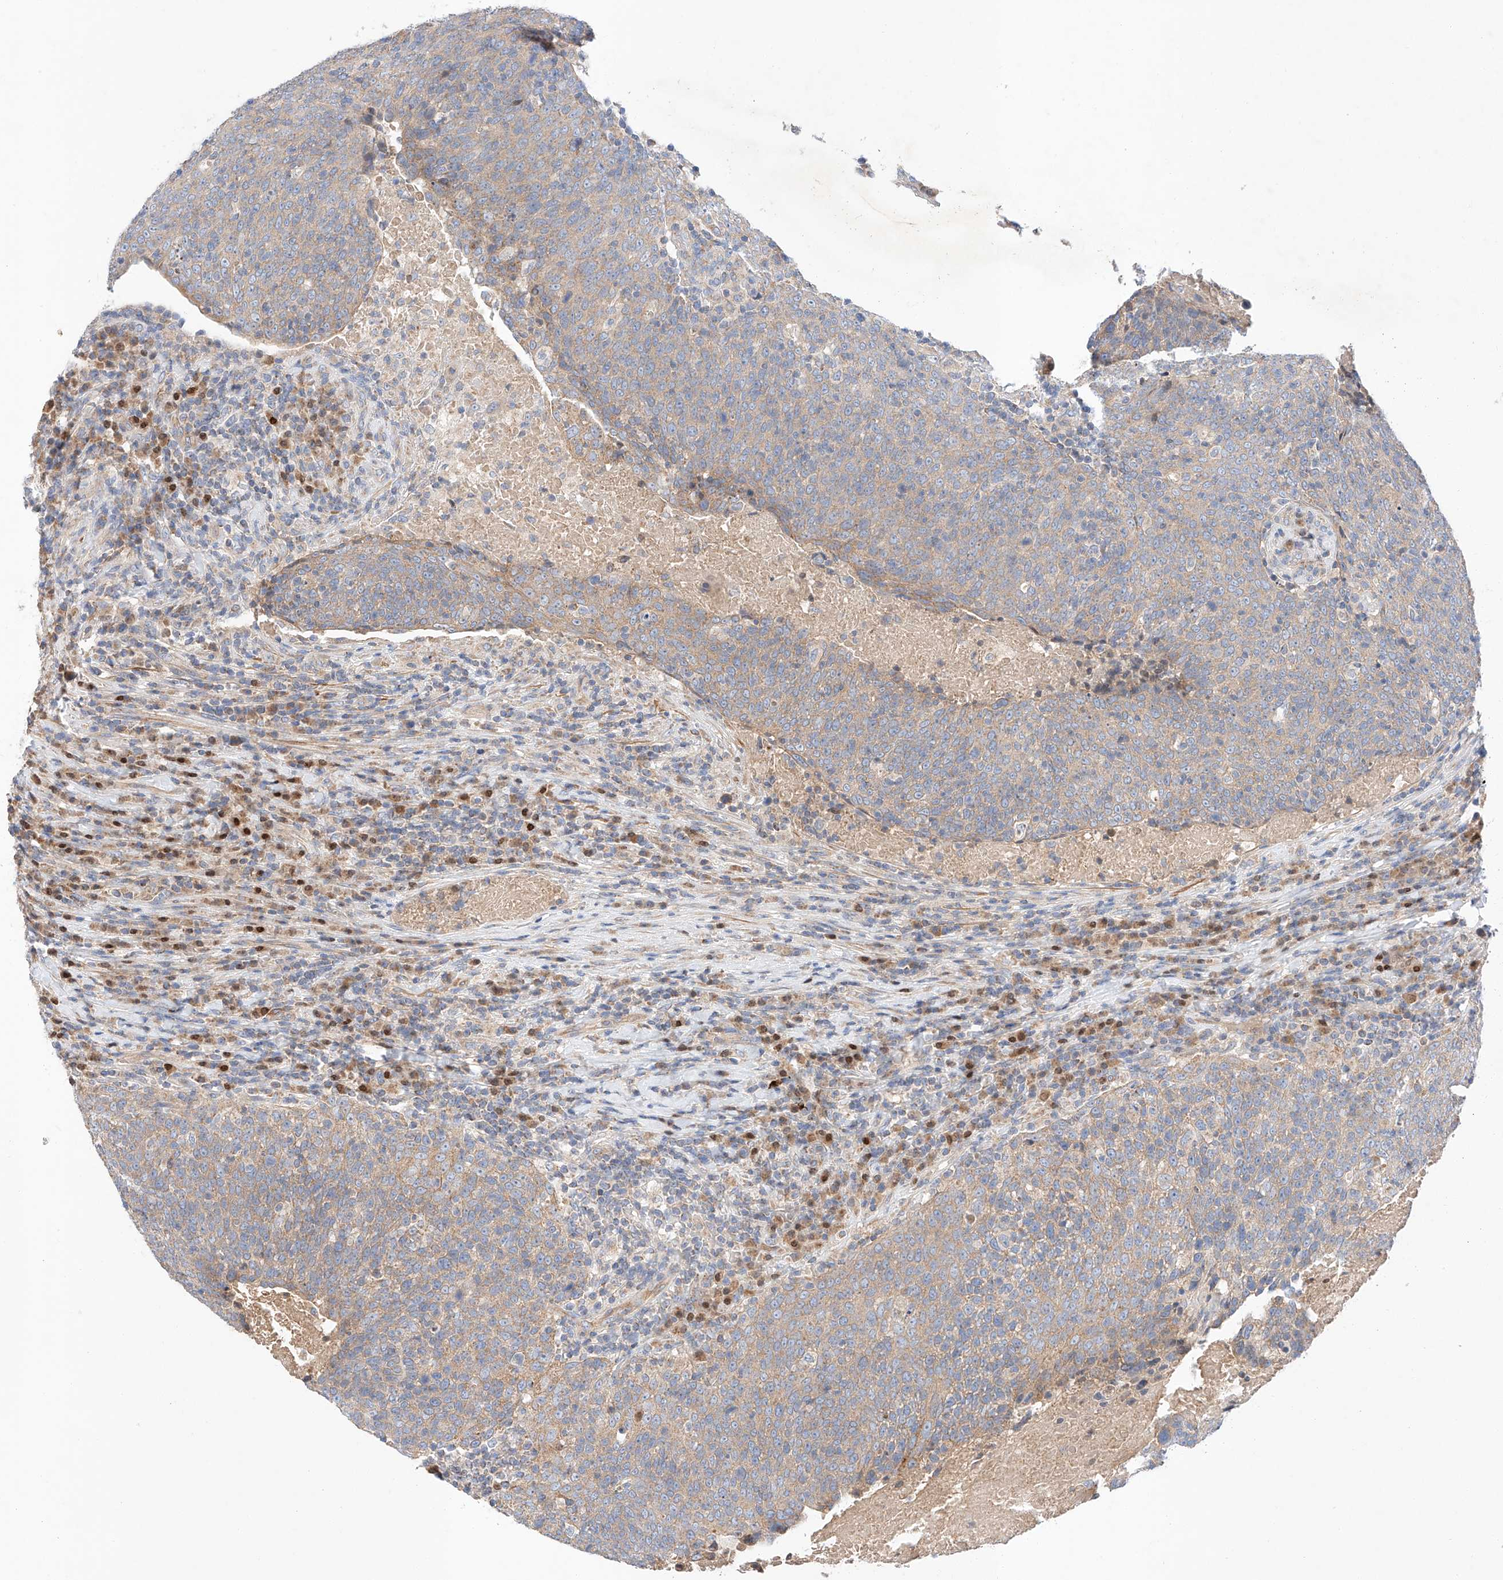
{"staining": {"intensity": "moderate", "quantity": ">75%", "location": "cytoplasmic/membranous"}, "tissue": "head and neck cancer", "cell_type": "Tumor cells", "image_type": "cancer", "snomed": [{"axis": "morphology", "description": "Squamous cell carcinoma, NOS"}, {"axis": "morphology", "description": "Squamous cell carcinoma, metastatic, NOS"}, {"axis": "topography", "description": "Lymph node"}, {"axis": "topography", "description": "Head-Neck"}], "caption": "The photomicrograph exhibits immunohistochemical staining of head and neck metastatic squamous cell carcinoma. There is moderate cytoplasmic/membranous staining is identified in approximately >75% of tumor cells.", "gene": "C6orf118", "patient": {"sex": "male", "age": 62}}